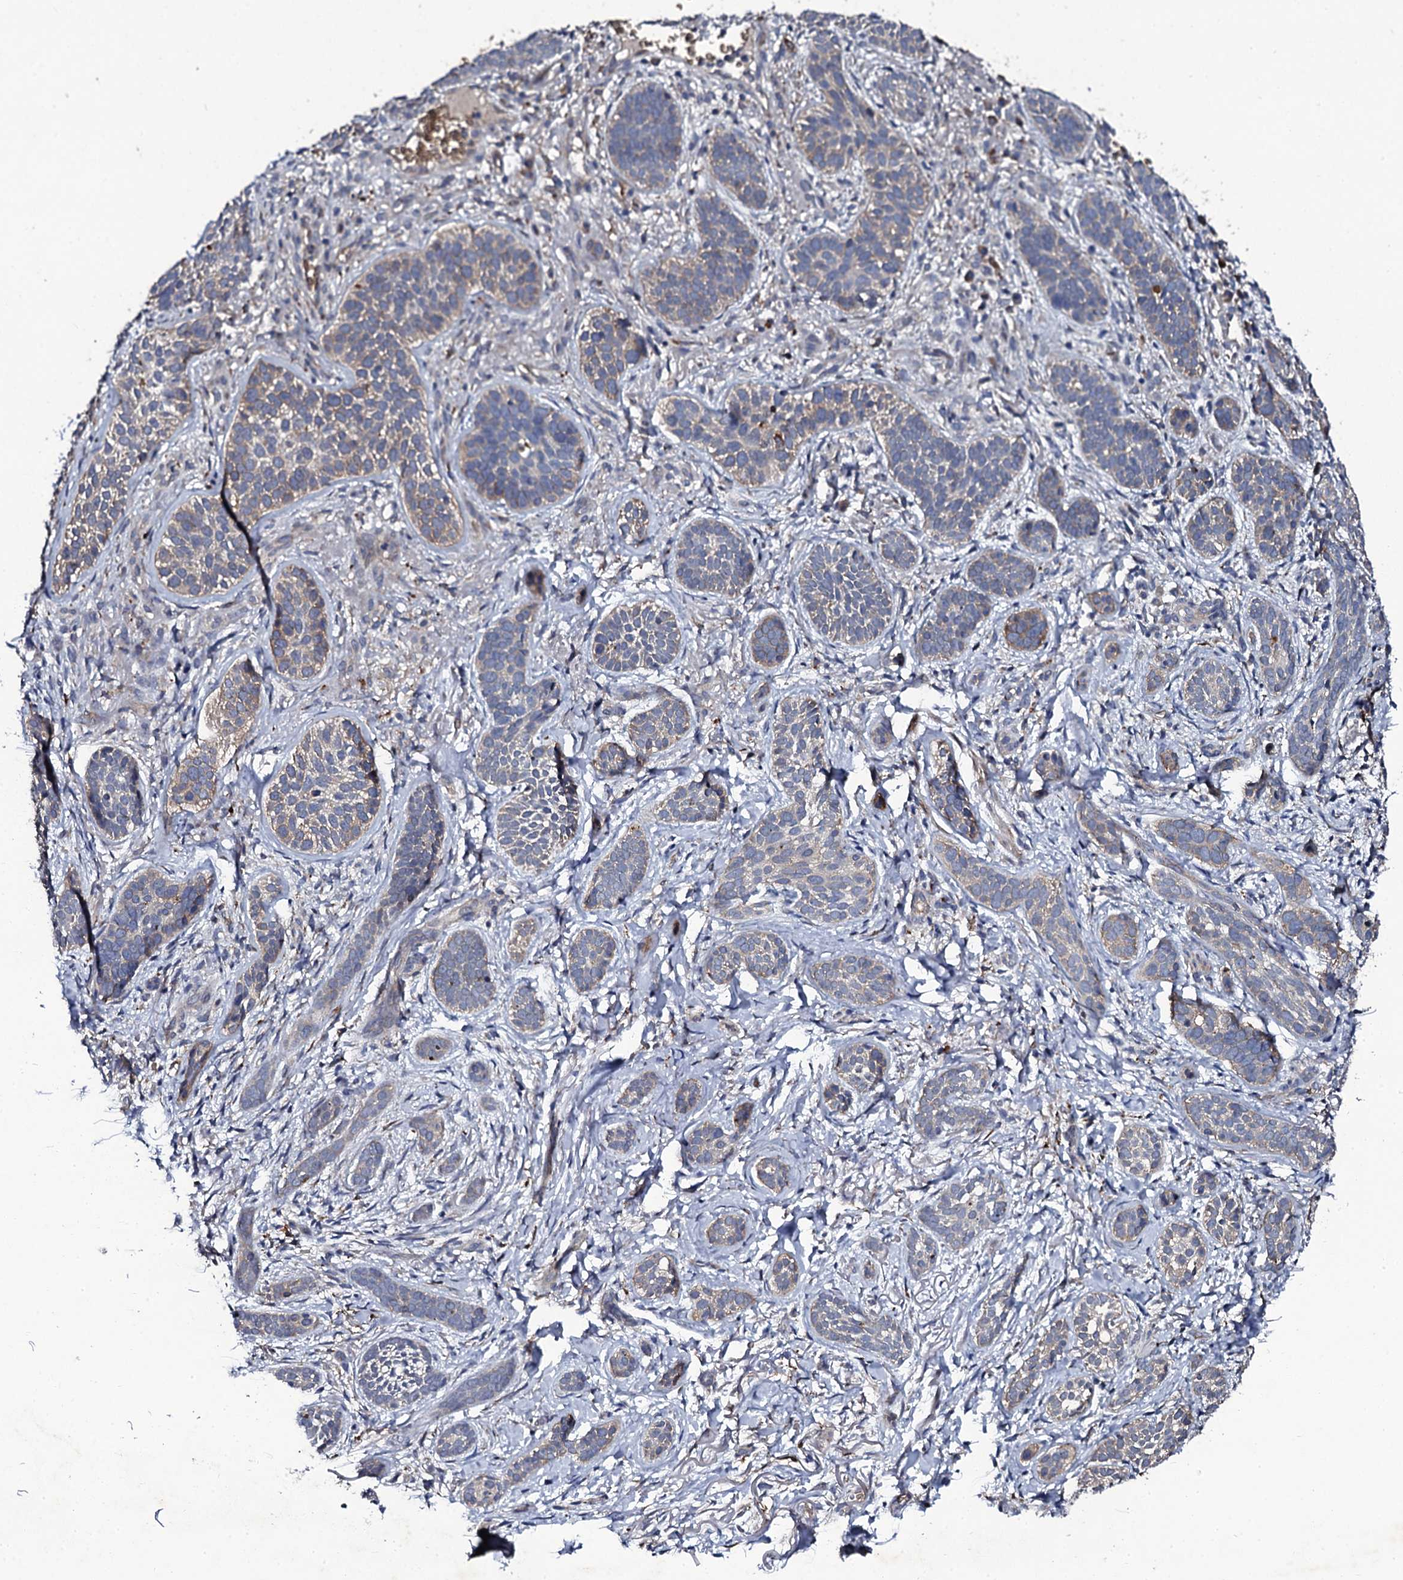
{"staining": {"intensity": "weak", "quantity": "<25%", "location": "cytoplasmic/membranous"}, "tissue": "skin cancer", "cell_type": "Tumor cells", "image_type": "cancer", "snomed": [{"axis": "morphology", "description": "Basal cell carcinoma"}, {"axis": "topography", "description": "Skin"}], "caption": "The histopathology image exhibits no significant positivity in tumor cells of skin cancer (basal cell carcinoma).", "gene": "LRRC28", "patient": {"sex": "male", "age": 71}}